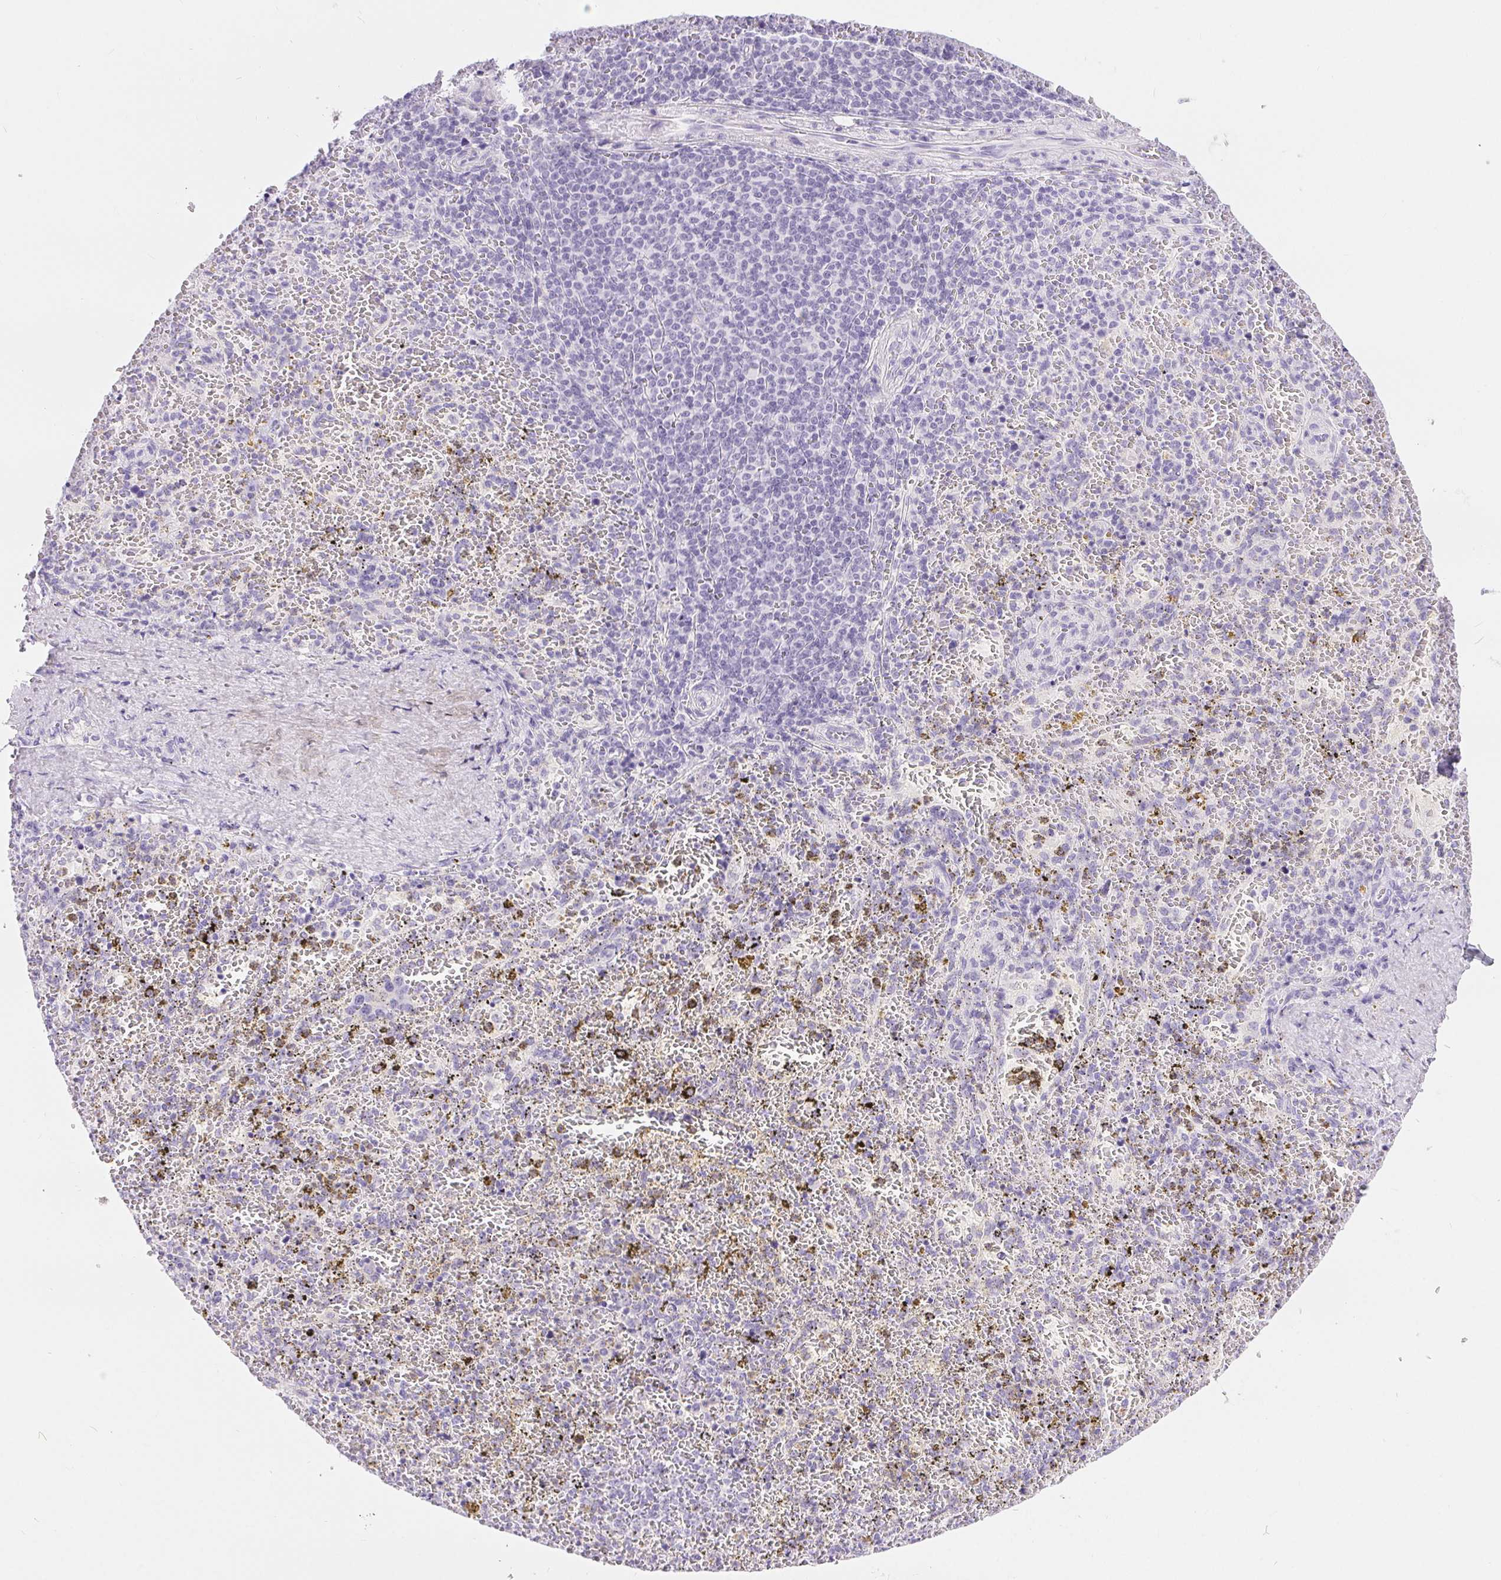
{"staining": {"intensity": "negative", "quantity": "none", "location": "none"}, "tissue": "spleen", "cell_type": "Cells in red pulp", "image_type": "normal", "snomed": [{"axis": "morphology", "description": "Normal tissue, NOS"}, {"axis": "topography", "description": "Spleen"}], "caption": "This is a image of immunohistochemistry (IHC) staining of normal spleen, which shows no expression in cells in red pulp. (DAB (3,3'-diaminobenzidine) IHC, high magnification).", "gene": "XDH", "patient": {"sex": "female", "age": 50}}